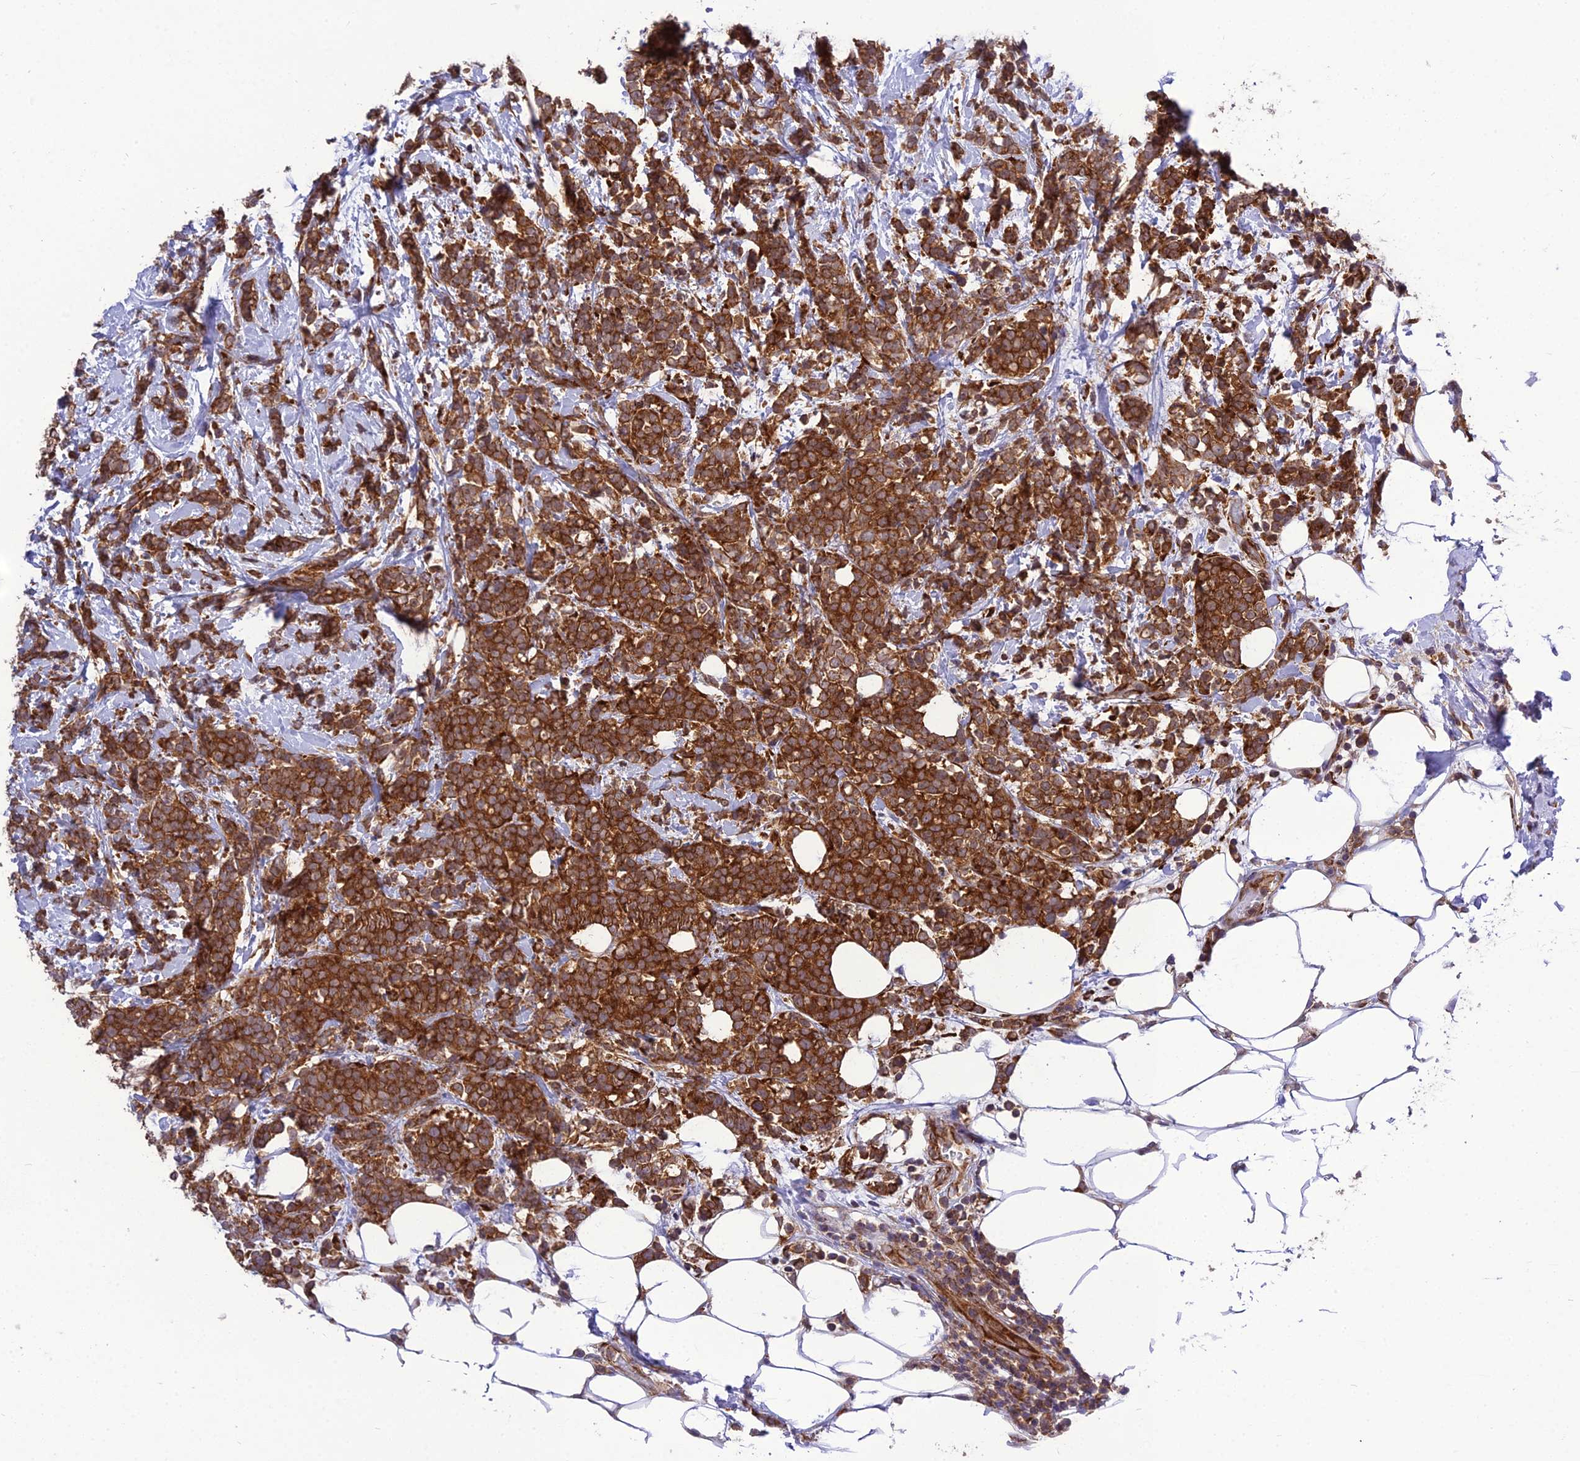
{"staining": {"intensity": "strong", "quantity": ">75%", "location": "cytoplasmic/membranous"}, "tissue": "breast cancer", "cell_type": "Tumor cells", "image_type": "cancer", "snomed": [{"axis": "morphology", "description": "Lobular carcinoma"}, {"axis": "topography", "description": "Breast"}], "caption": "High-magnification brightfield microscopy of lobular carcinoma (breast) stained with DAB (brown) and counterstained with hematoxylin (blue). tumor cells exhibit strong cytoplasmic/membranous positivity is present in approximately>75% of cells.", "gene": "DHCR7", "patient": {"sex": "female", "age": 58}}